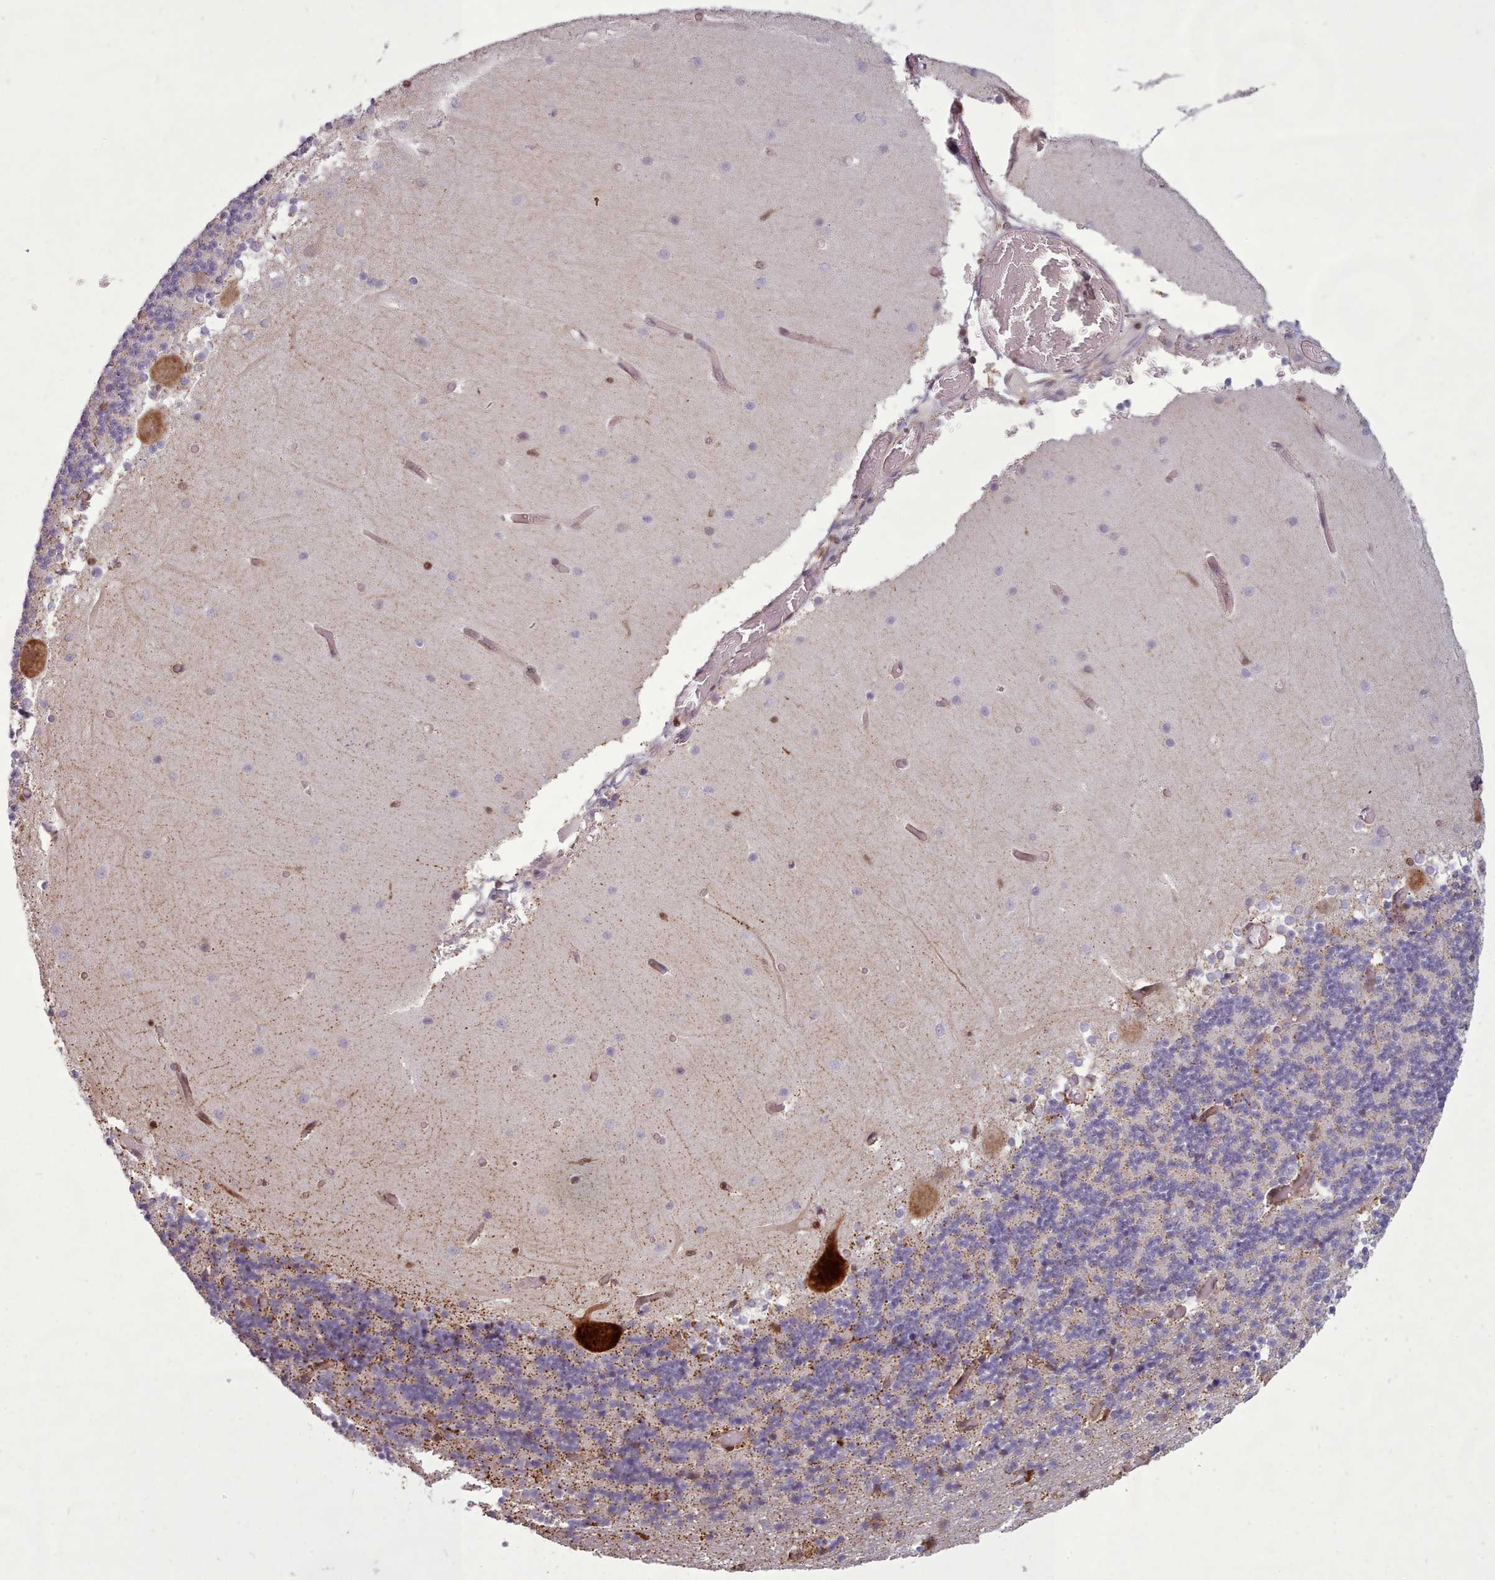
{"staining": {"intensity": "weak", "quantity": "<25%", "location": "cytoplasmic/membranous"}, "tissue": "cerebellum", "cell_type": "Cells in granular layer", "image_type": "normal", "snomed": [{"axis": "morphology", "description": "Normal tissue, NOS"}, {"axis": "topography", "description": "Cerebellum"}], "caption": "Micrograph shows no significant protein staining in cells in granular layer of normal cerebellum.", "gene": "LGALS9B", "patient": {"sex": "female", "age": 28}}